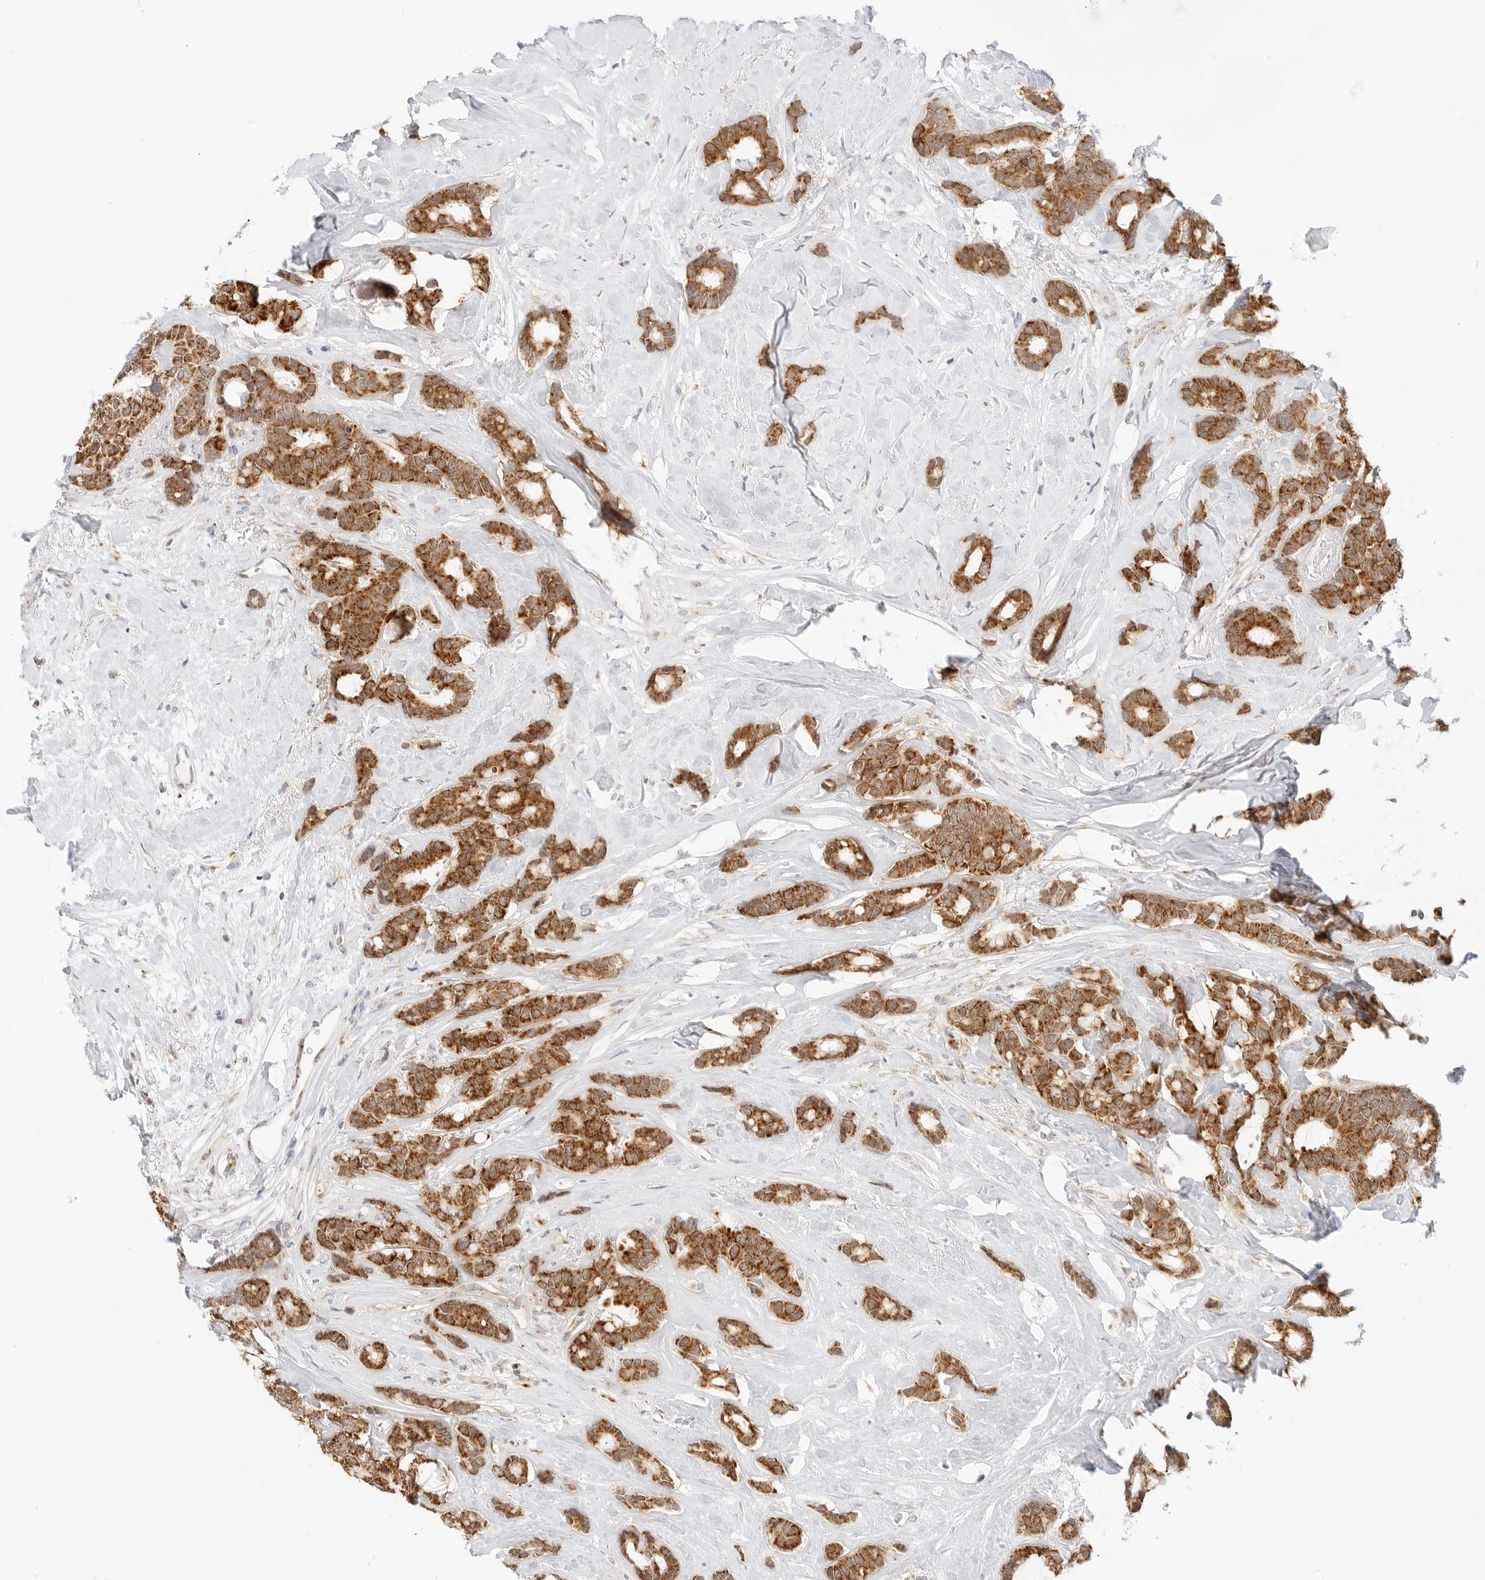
{"staining": {"intensity": "strong", "quantity": ">75%", "location": "cytoplasmic/membranous"}, "tissue": "breast cancer", "cell_type": "Tumor cells", "image_type": "cancer", "snomed": [{"axis": "morphology", "description": "Duct carcinoma"}, {"axis": "topography", "description": "Breast"}], "caption": "Tumor cells reveal strong cytoplasmic/membranous expression in approximately >75% of cells in breast intraductal carcinoma.", "gene": "FH", "patient": {"sex": "female", "age": 87}}